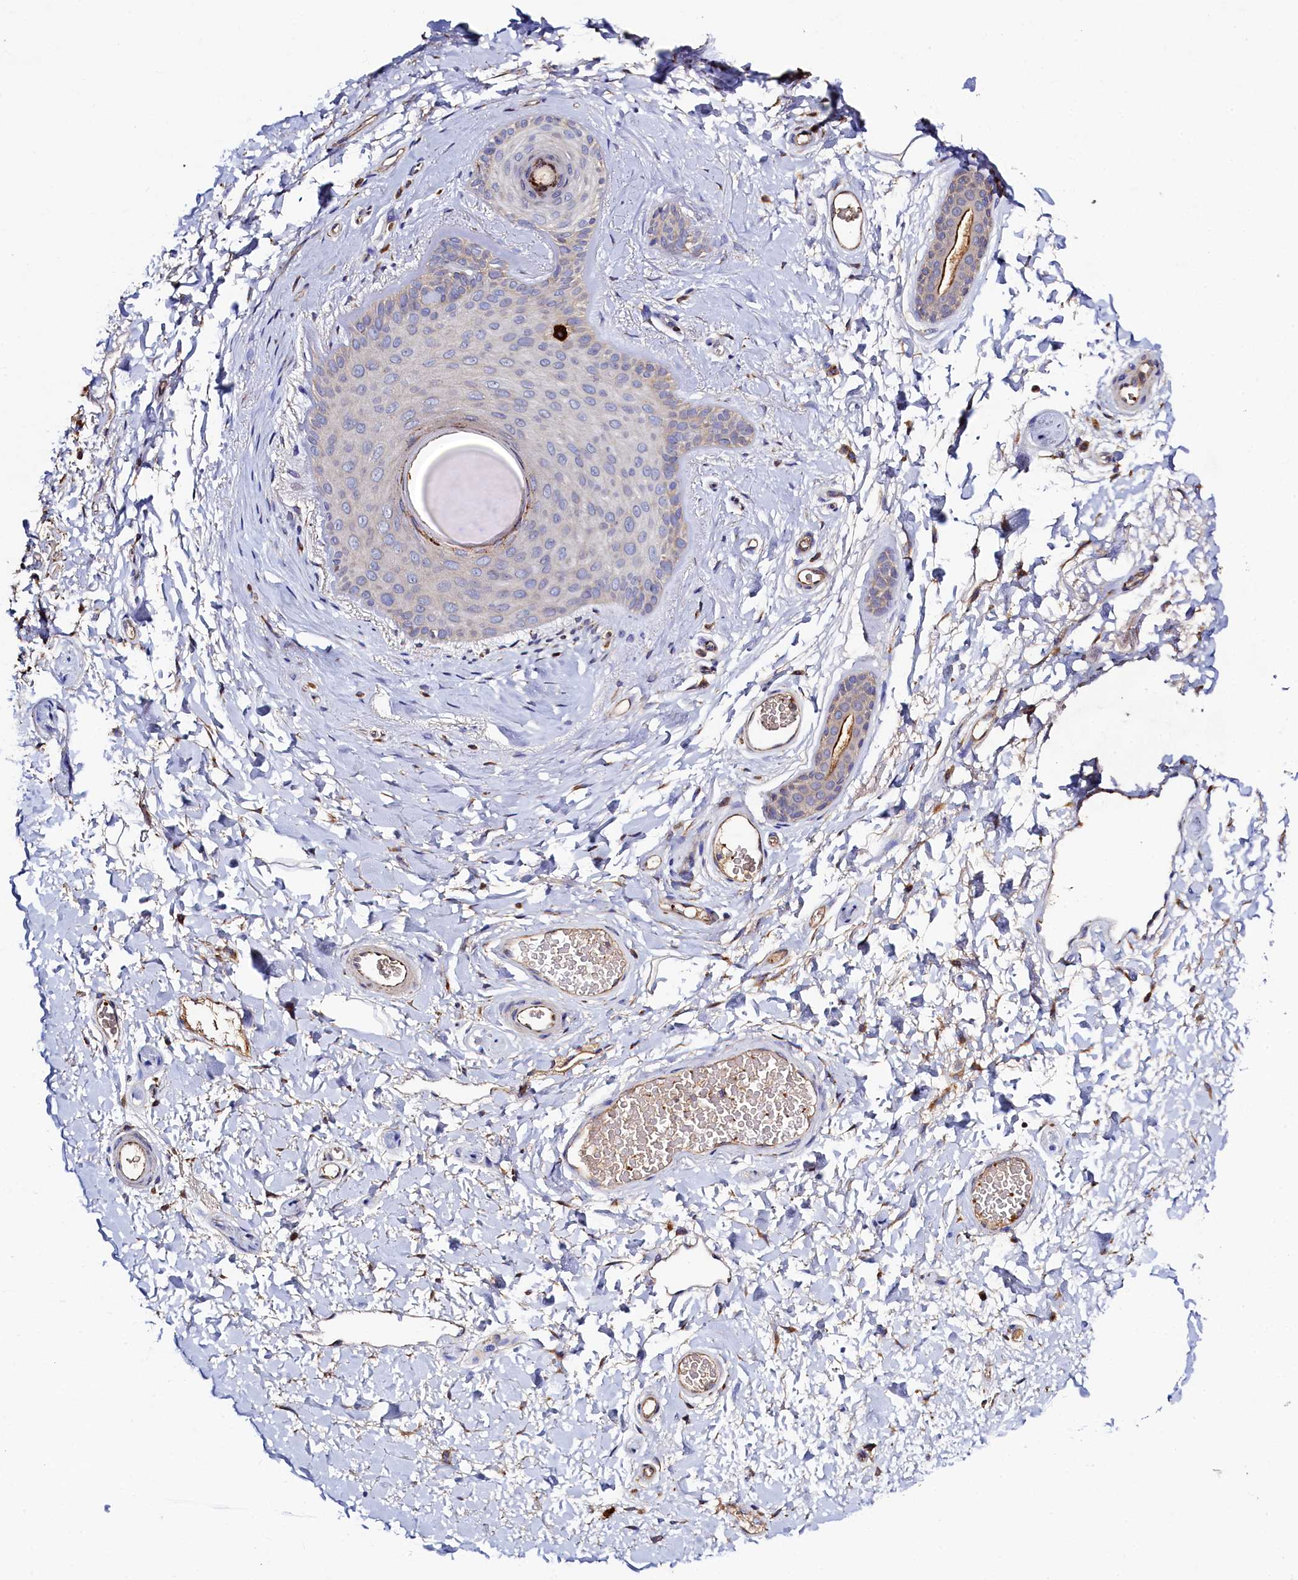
{"staining": {"intensity": "negative", "quantity": "none", "location": "none"}, "tissue": "skin", "cell_type": "Epidermal cells", "image_type": "normal", "snomed": [{"axis": "morphology", "description": "Normal tissue, NOS"}, {"axis": "topography", "description": "Anal"}], "caption": "Protein analysis of normal skin demonstrates no significant positivity in epidermal cells. The staining is performed using DAB (3,3'-diaminobenzidine) brown chromogen with nuclei counter-stained in using hematoxylin.", "gene": "TK2", "patient": {"sex": "male", "age": 44}}